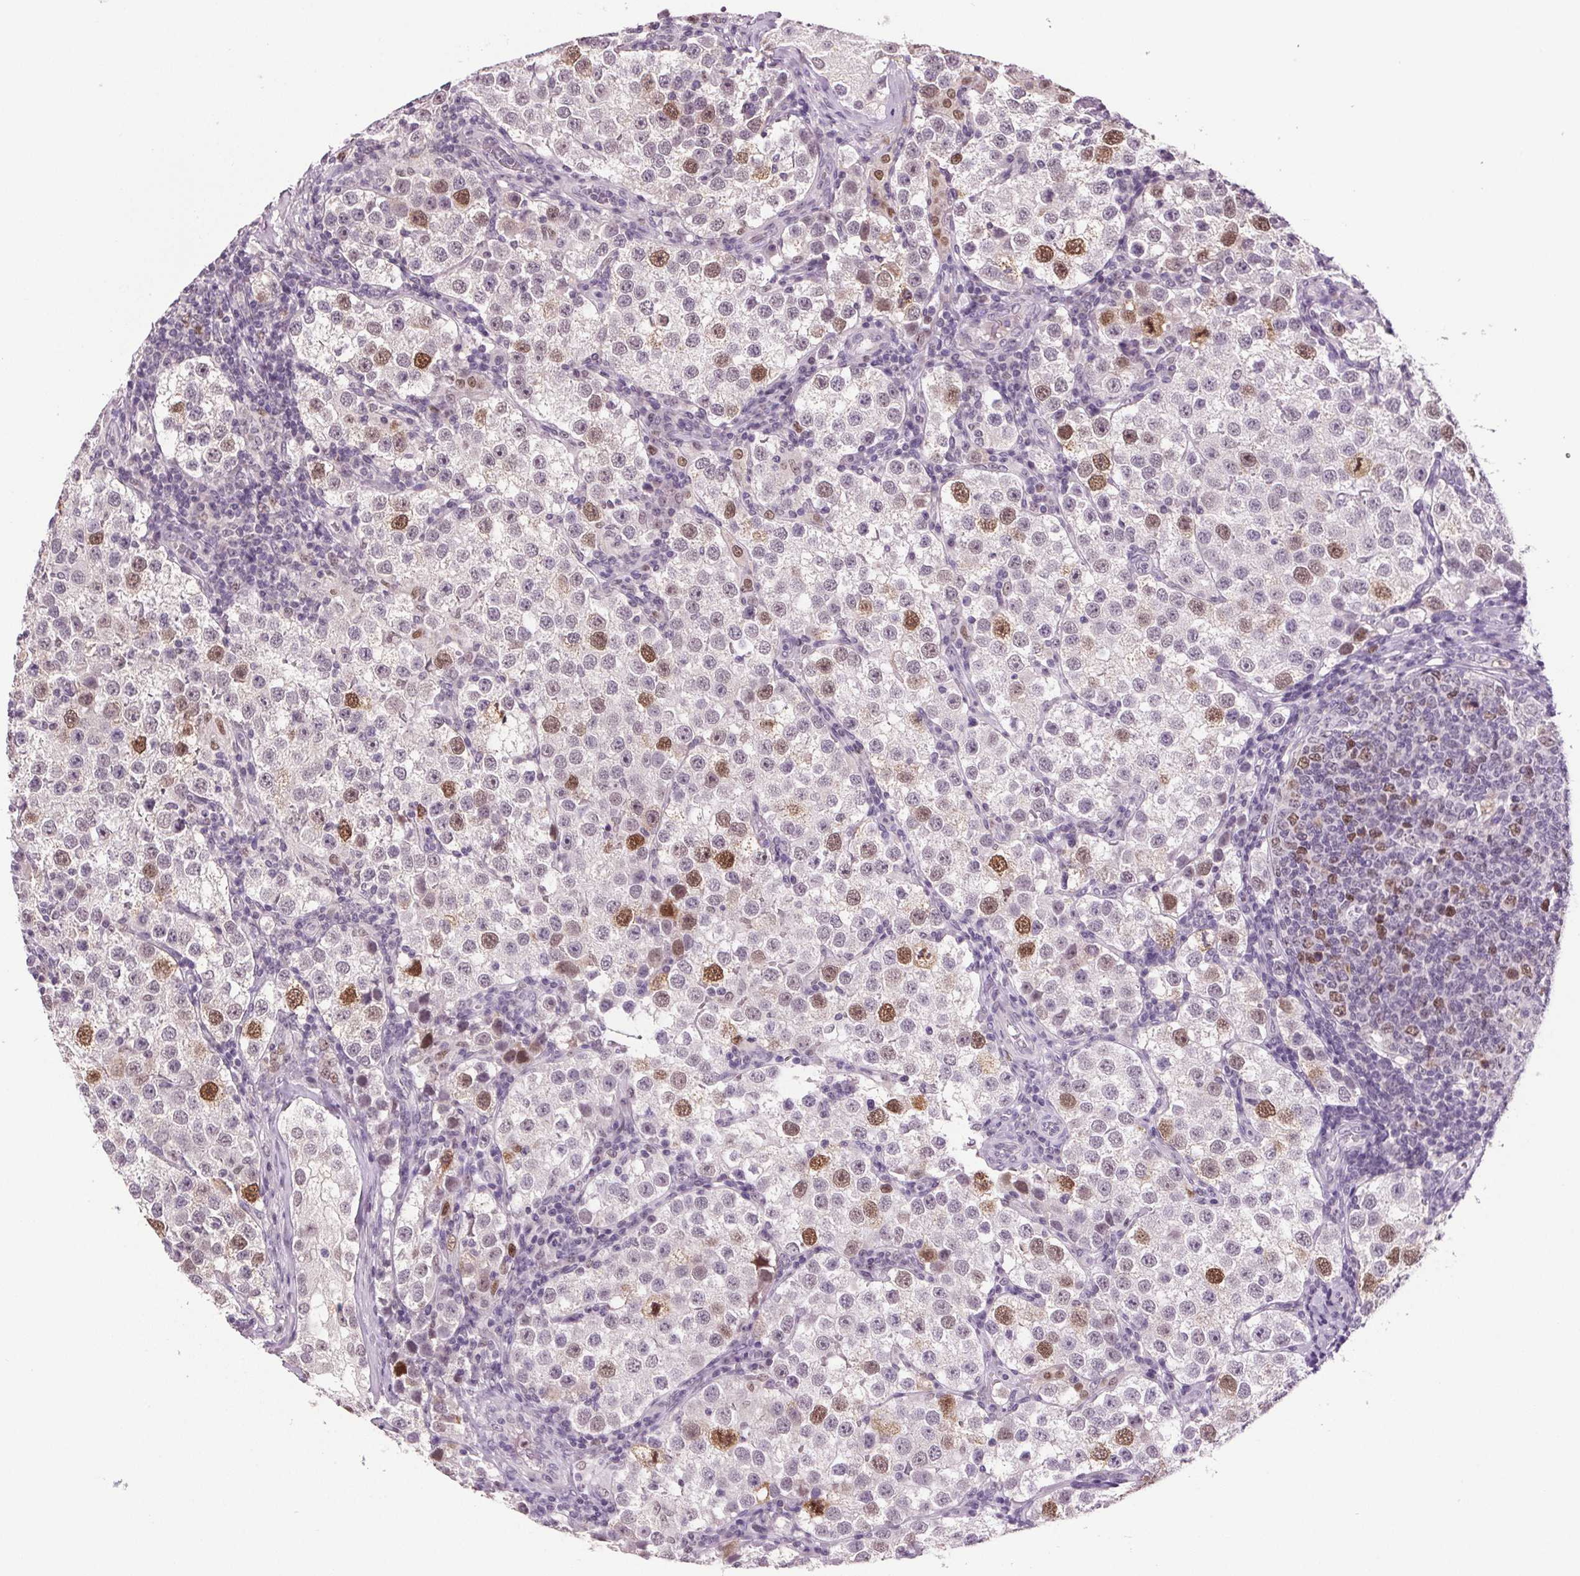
{"staining": {"intensity": "moderate", "quantity": "<25%", "location": "nuclear"}, "tissue": "testis cancer", "cell_type": "Tumor cells", "image_type": "cancer", "snomed": [{"axis": "morphology", "description": "Seminoma, NOS"}, {"axis": "topography", "description": "Testis"}], "caption": "Testis cancer stained with a protein marker demonstrates moderate staining in tumor cells.", "gene": "CENPF", "patient": {"sex": "male", "age": 37}}